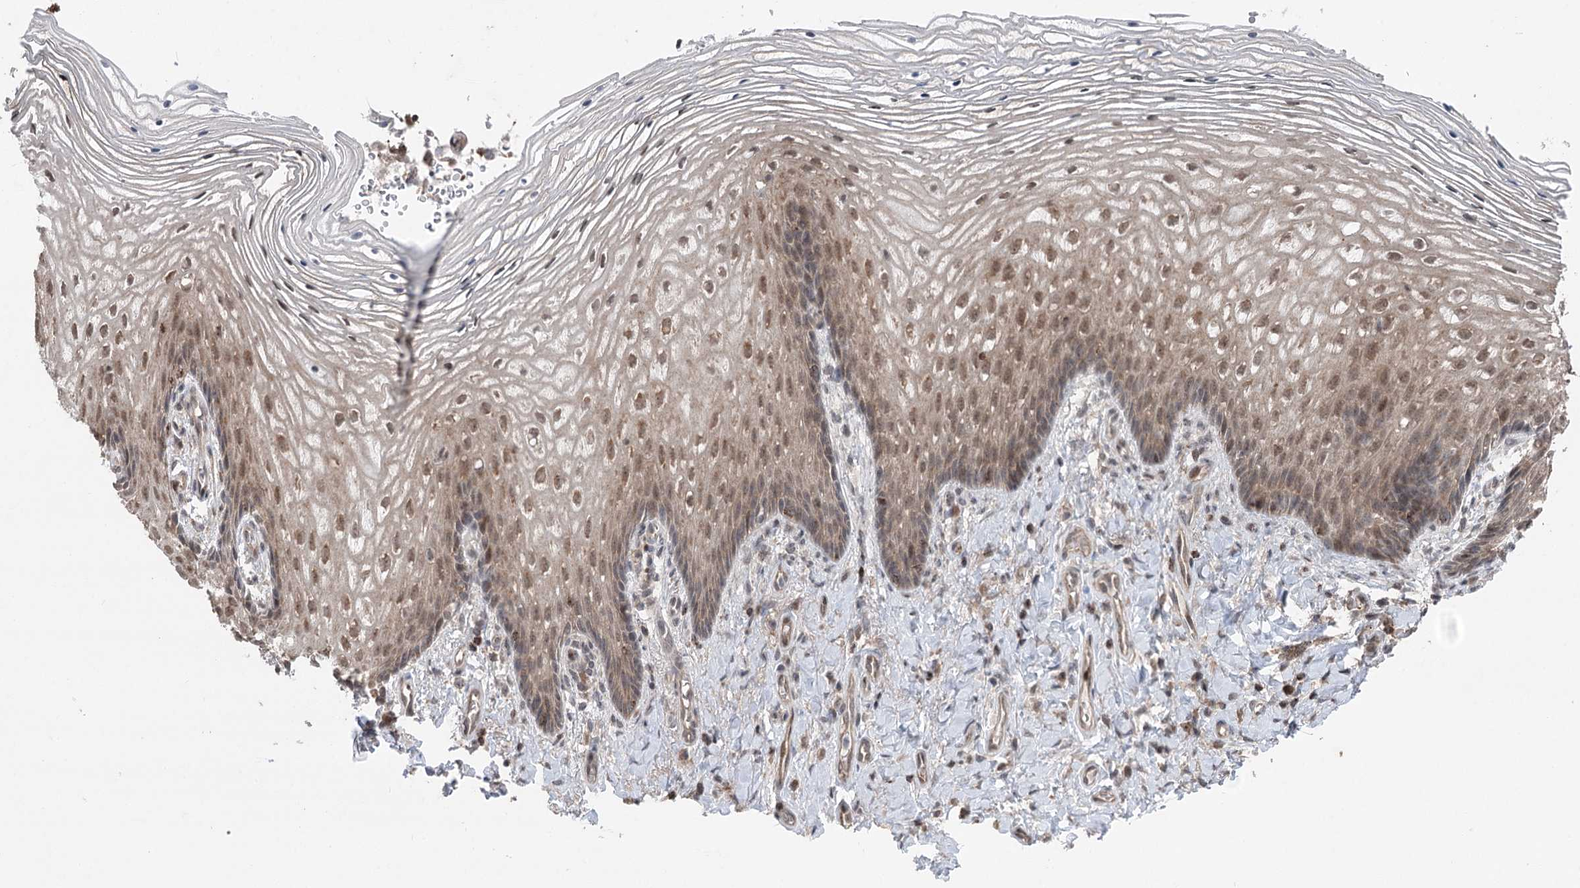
{"staining": {"intensity": "moderate", "quantity": ">75%", "location": "cytoplasmic/membranous,nuclear"}, "tissue": "vagina", "cell_type": "Squamous epithelial cells", "image_type": "normal", "snomed": [{"axis": "morphology", "description": "Normal tissue, NOS"}, {"axis": "topography", "description": "Vagina"}], "caption": "Approximately >75% of squamous epithelial cells in normal vagina display moderate cytoplasmic/membranous,nuclear protein expression as visualized by brown immunohistochemical staining.", "gene": "CCSER2", "patient": {"sex": "female", "age": 60}}